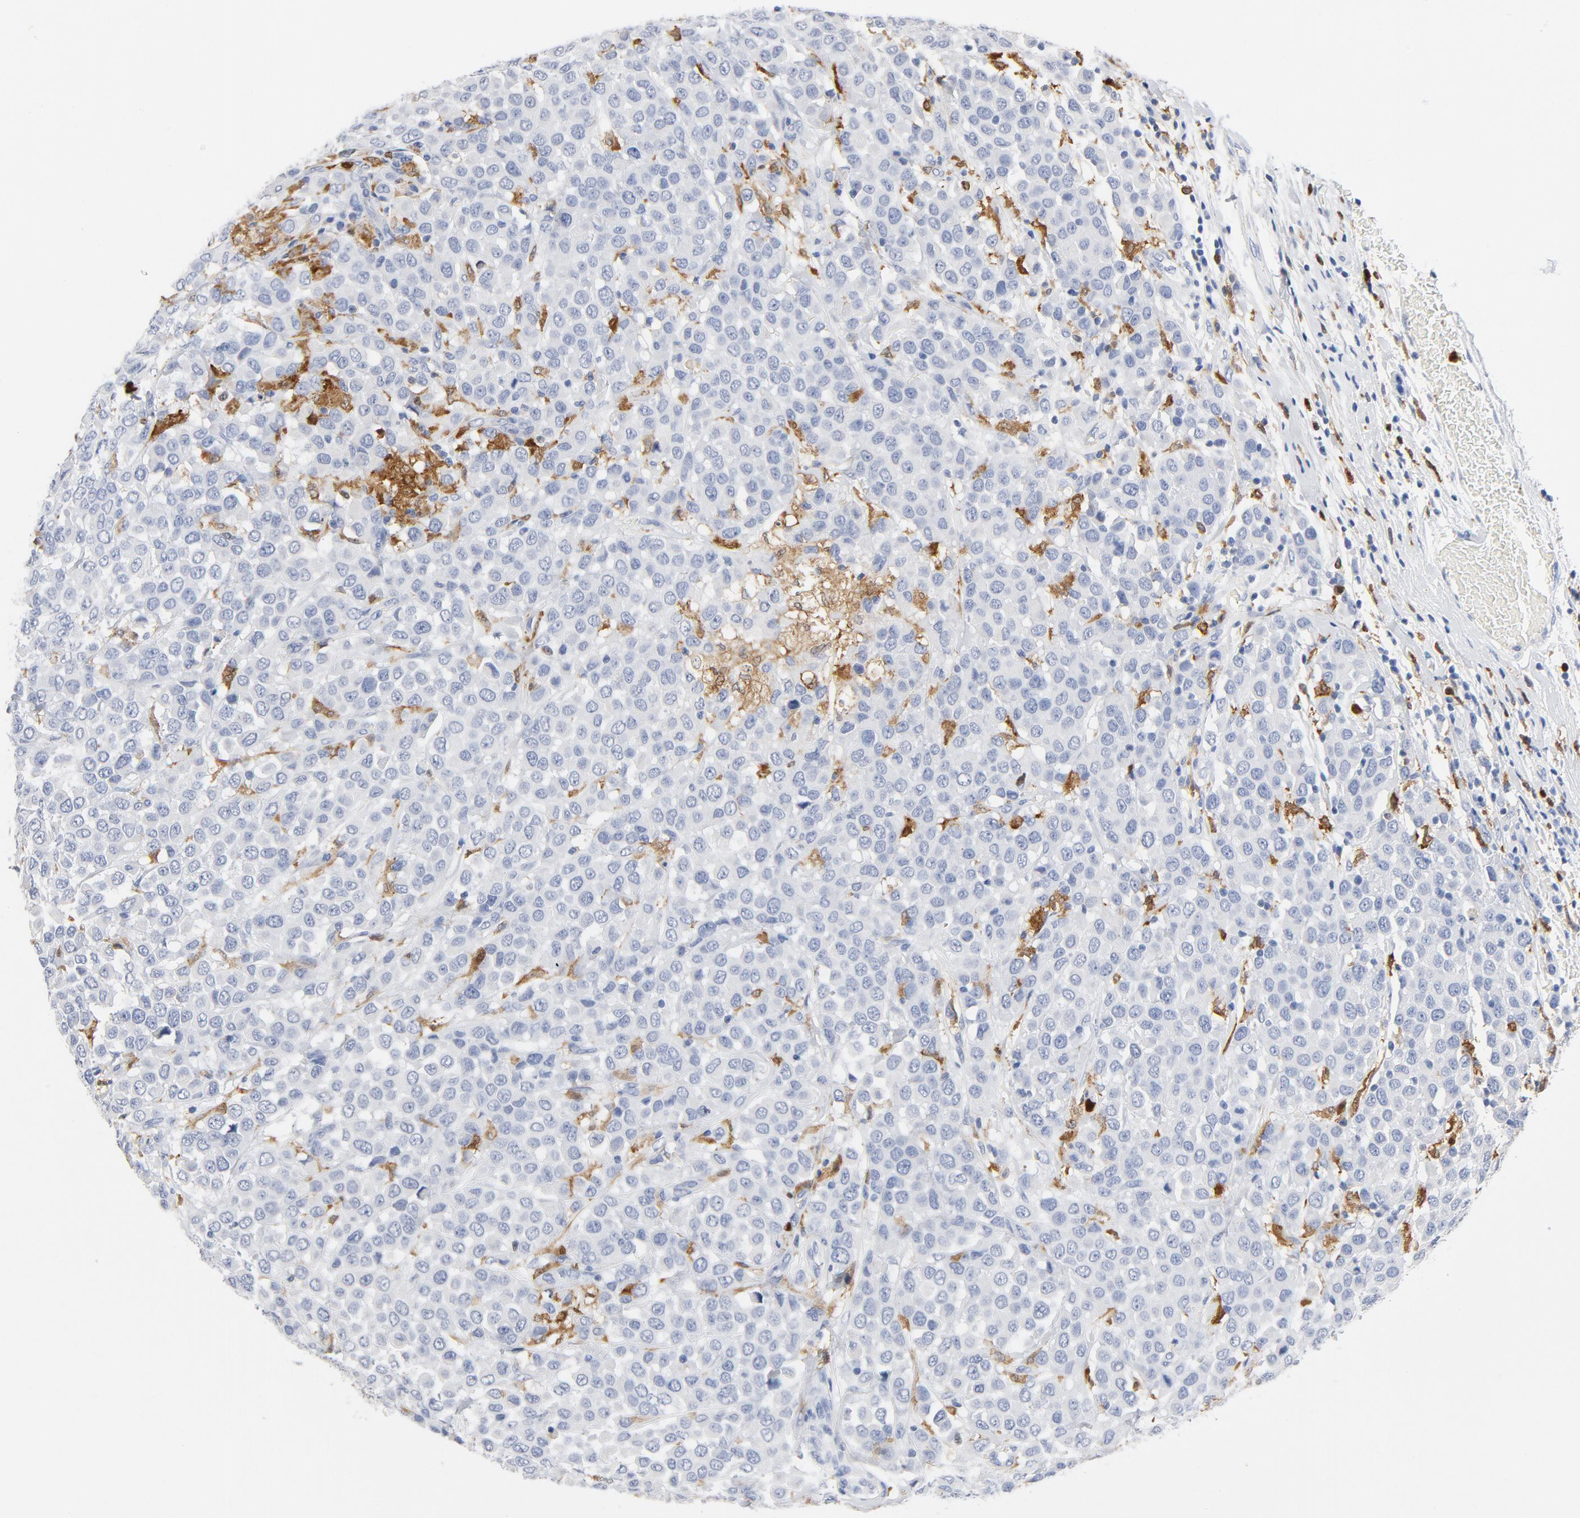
{"staining": {"intensity": "negative", "quantity": "none", "location": "none"}, "tissue": "breast cancer", "cell_type": "Tumor cells", "image_type": "cancer", "snomed": [{"axis": "morphology", "description": "Duct carcinoma"}, {"axis": "topography", "description": "Breast"}], "caption": "Immunohistochemical staining of breast intraductal carcinoma reveals no significant staining in tumor cells.", "gene": "NCF1", "patient": {"sex": "female", "age": 61}}